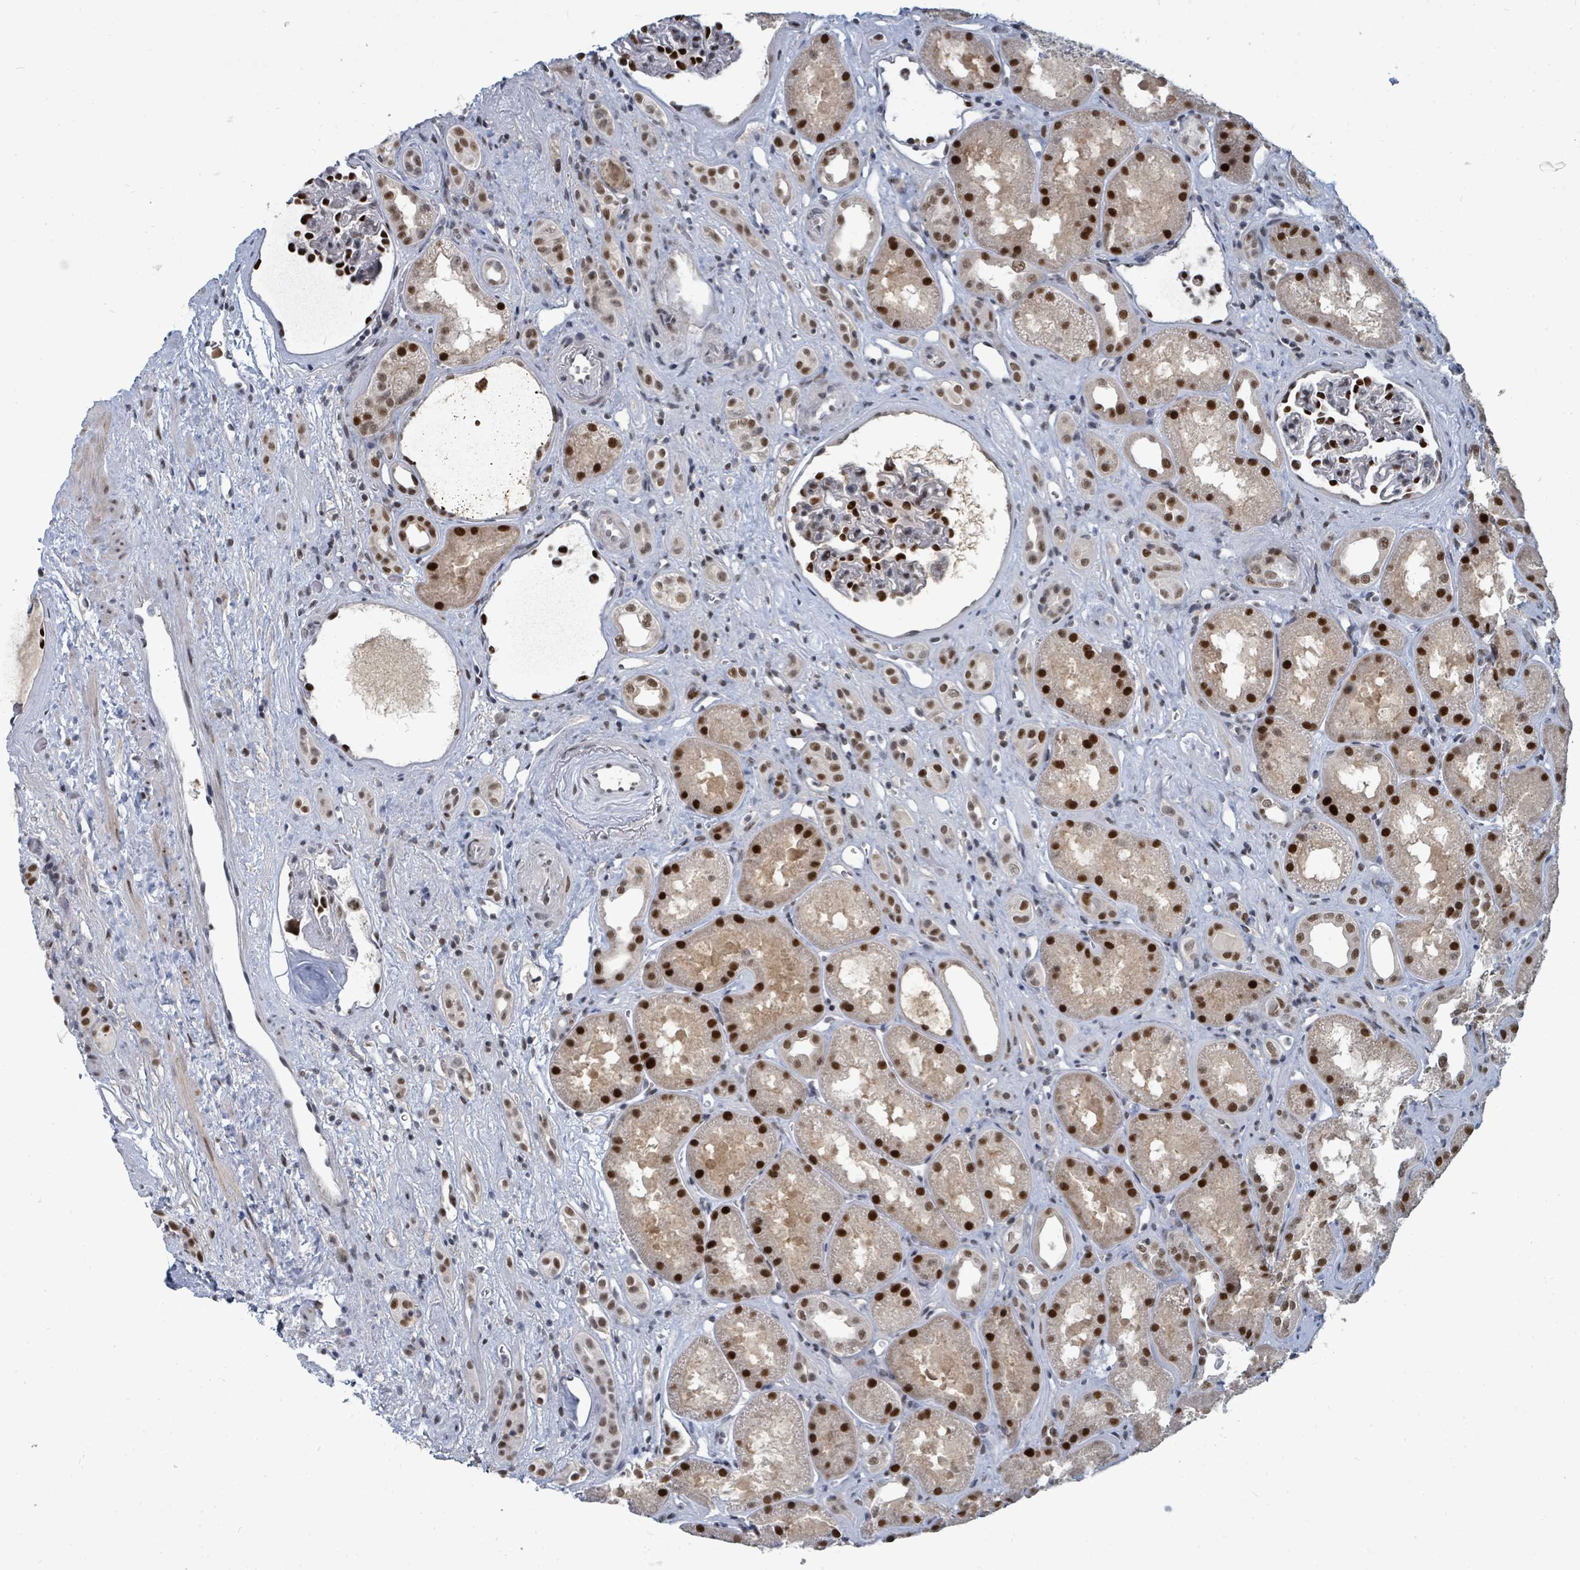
{"staining": {"intensity": "strong", "quantity": ">75%", "location": "nuclear"}, "tissue": "kidney", "cell_type": "Cells in glomeruli", "image_type": "normal", "snomed": [{"axis": "morphology", "description": "Normal tissue, NOS"}, {"axis": "topography", "description": "Kidney"}], "caption": "DAB (3,3'-diaminobenzidine) immunohistochemical staining of normal kidney demonstrates strong nuclear protein staining in approximately >75% of cells in glomeruli. The staining is performed using DAB brown chromogen to label protein expression. The nuclei are counter-stained blue using hematoxylin.", "gene": "UCK1", "patient": {"sex": "male", "age": 61}}